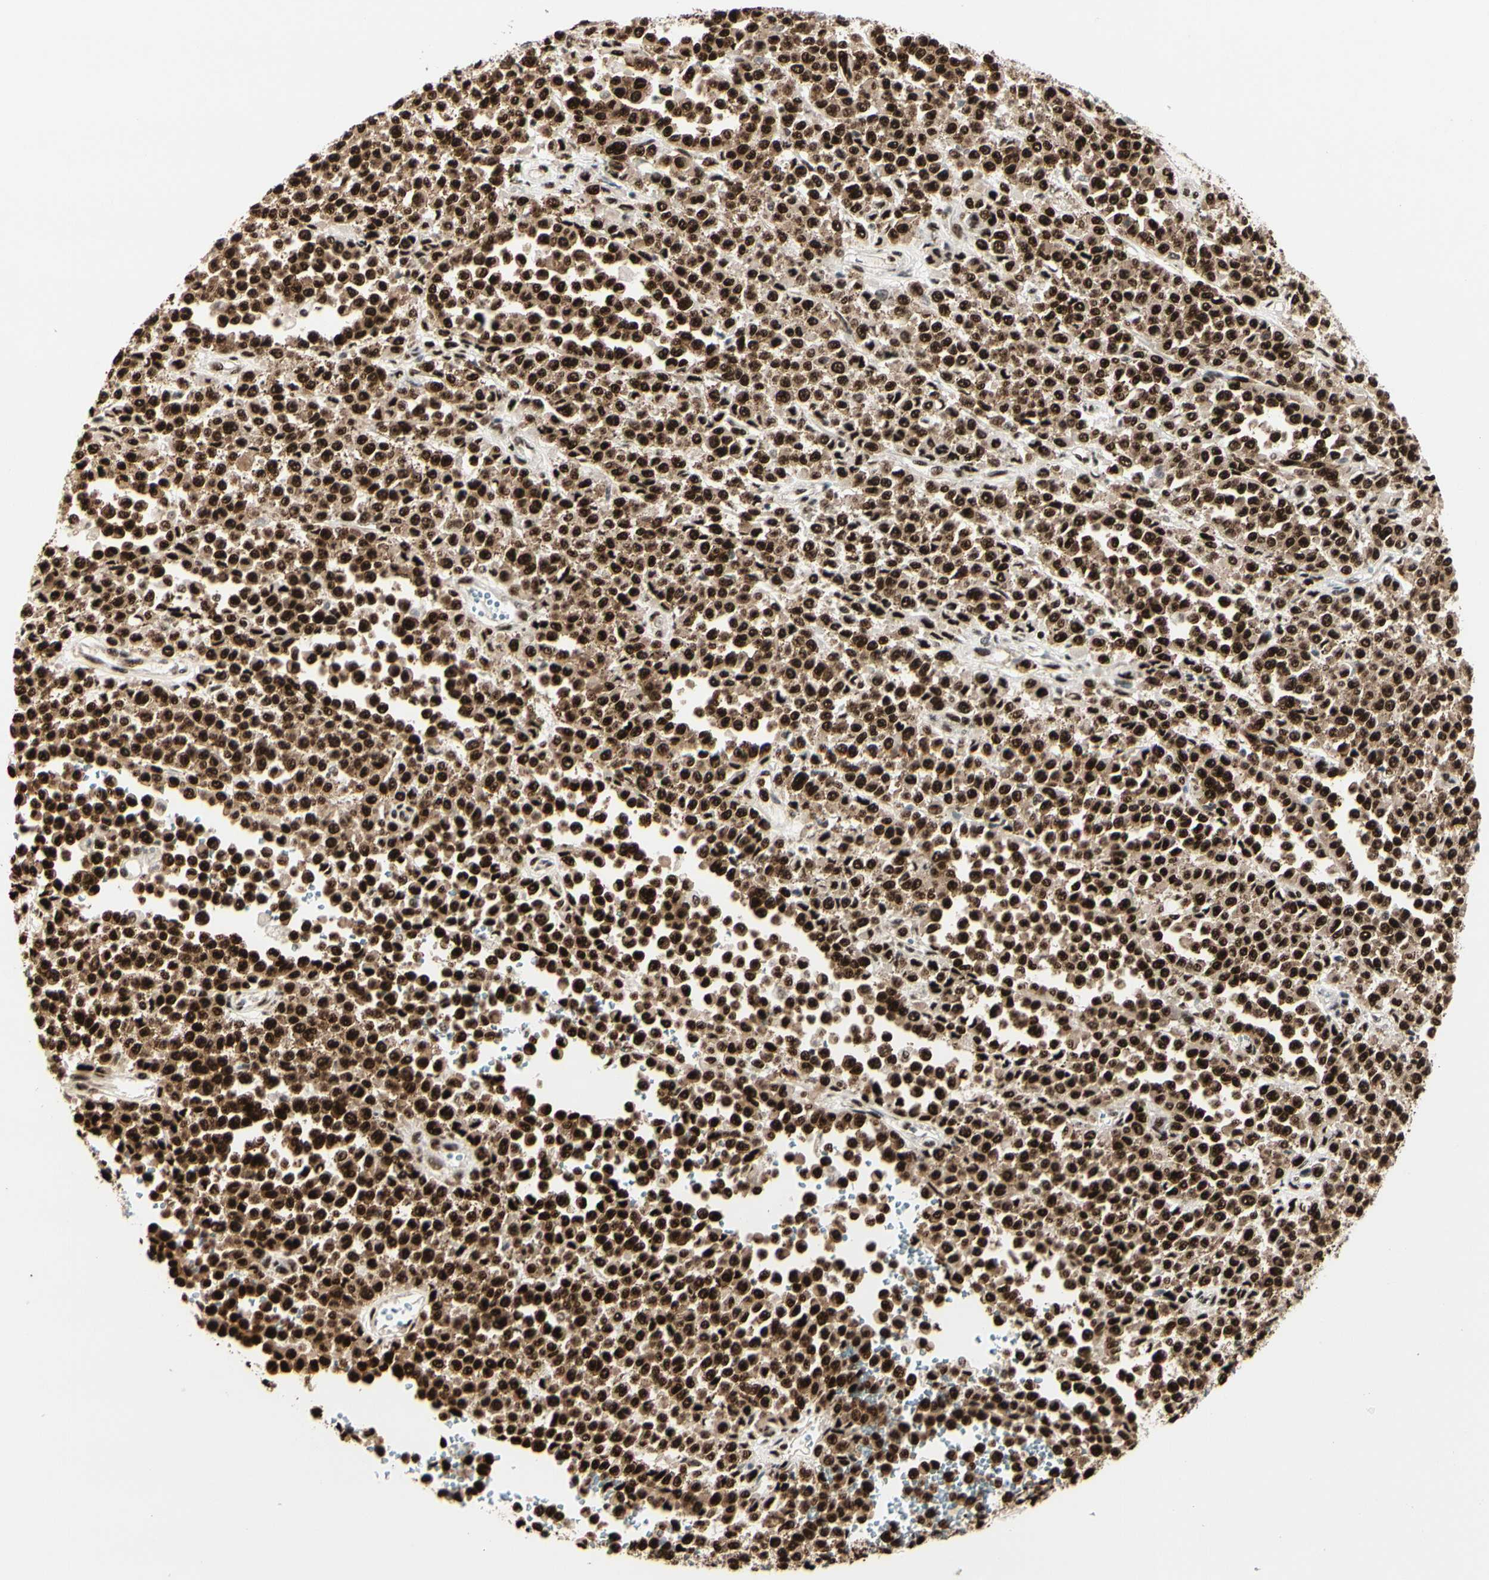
{"staining": {"intensity": "strong", "quantity": ">75%", "location": "nuclear"}, "tissue": "melanoma", "cell_type": "Tumor cells", "image_type": "cancer", "snomed": [{"axis": "morphology", "description": "Malignant melanoma, Metastatic site"}, {"axis": "topography", "description": "Pancreas"}], "caption": "DAB immunohistochemical staining of human malignant melanoma (metastatic site) demonstrates strong nuclear protein expression in approximately >75% of tumor cells.", "gene": "HEXIM1", "patient": {"sex": "female", "age": 30}}